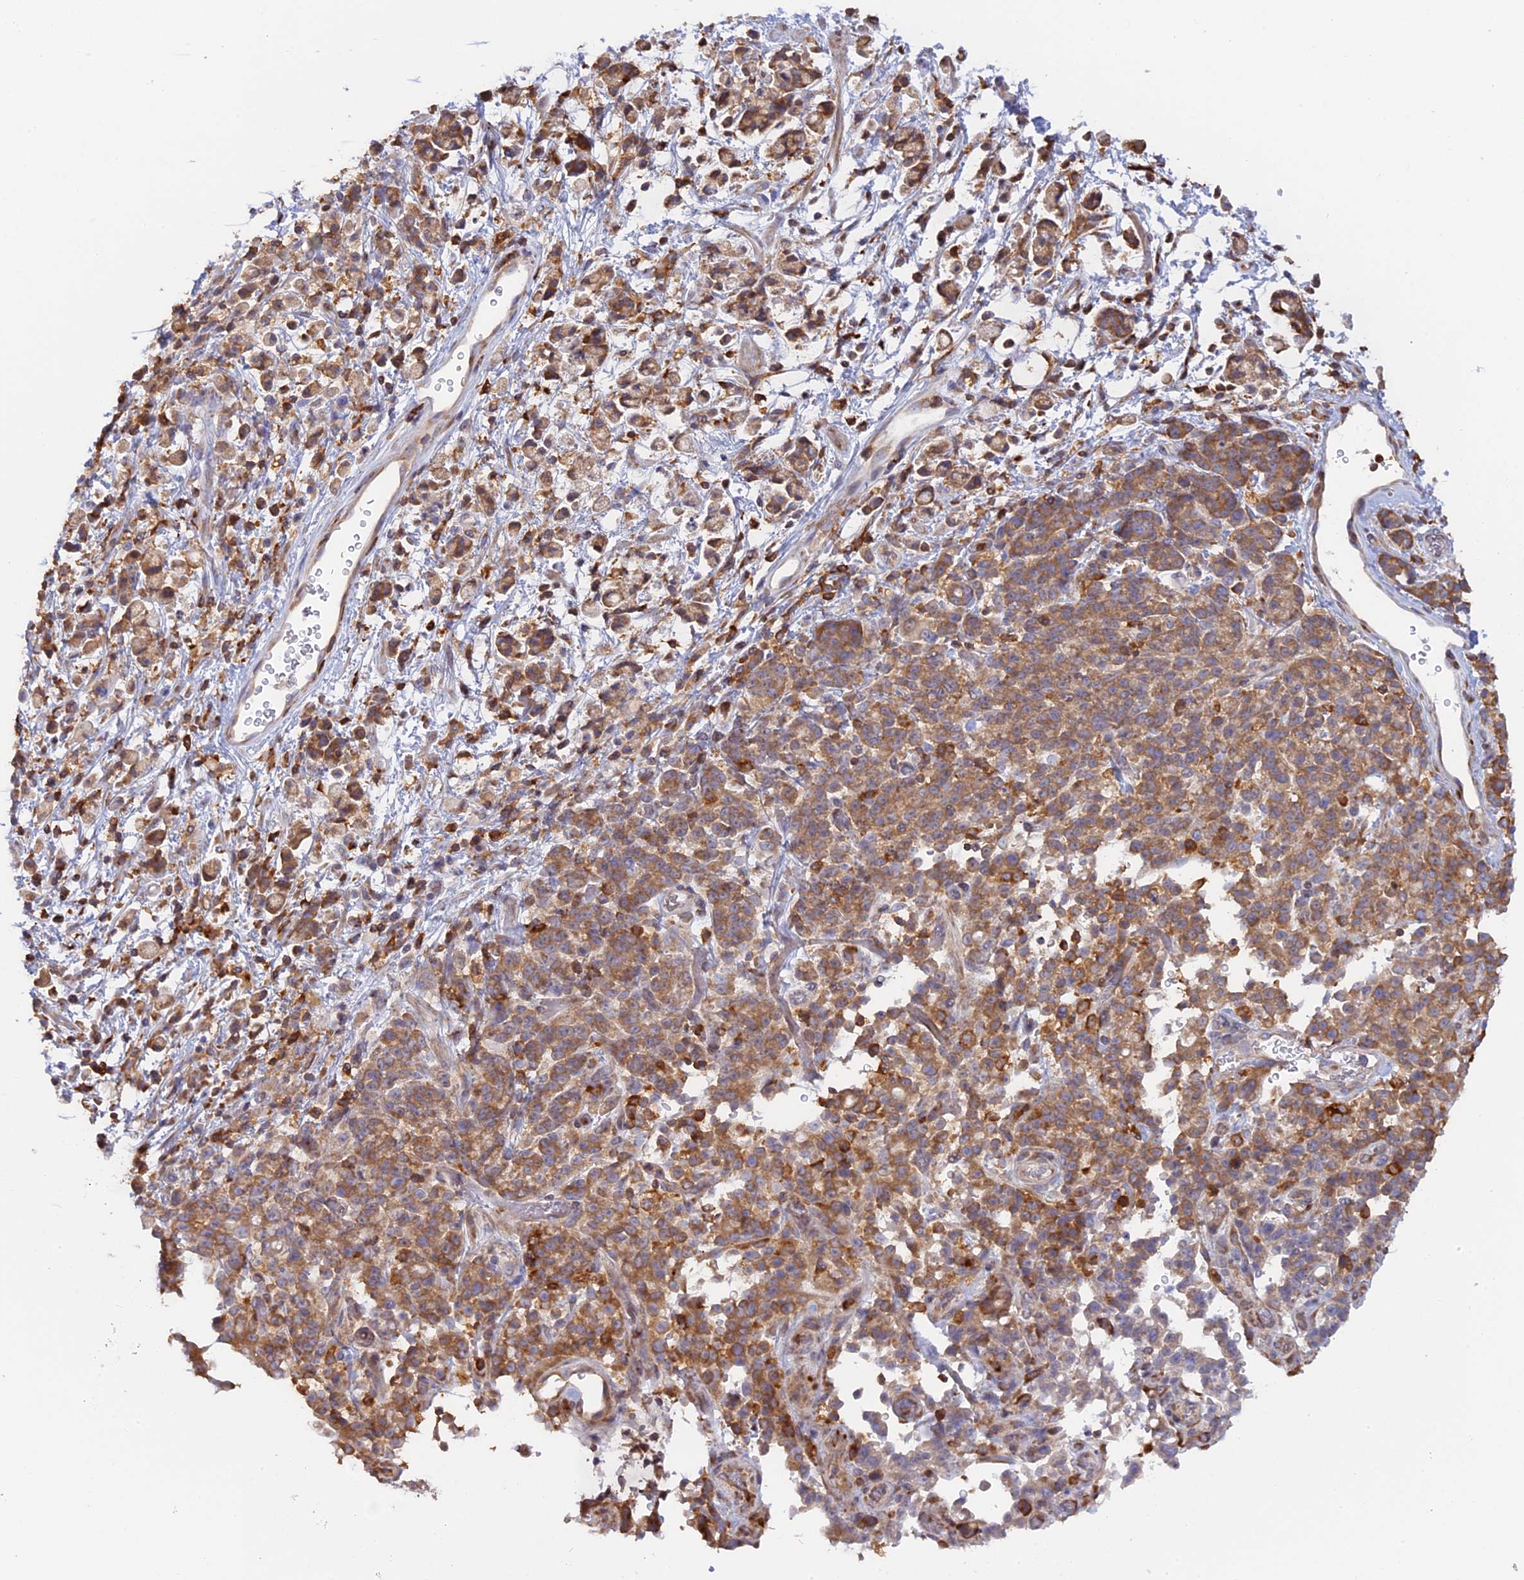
{"staining": {"intensity": "moderate", "quantity": ">75%", "location": "cytoplasmic/membranous"}, "tissue": "stomach cancer", "cell_type": "Tumor cells", "image_type": "cancer", "snomed": [{"axis": "morphology", "description": "Adenocarcinoma, NOS"}, {"axis": "topography", "description": "Stomach"}], "caption": "Tumor cells show moderate cytoplasmic/membranous positivity in about >75% of cells in stomach cancer (adenocarcinoma). The staining was performed using DAB (3,3'-diaminobenzidine) to visualize the protein expression in brown, while the nuclei were stained in blue with hematoxylin (Magnification: 20x).", "gene": "GMIP", "patient": {"sex": "female", "age": 60}}